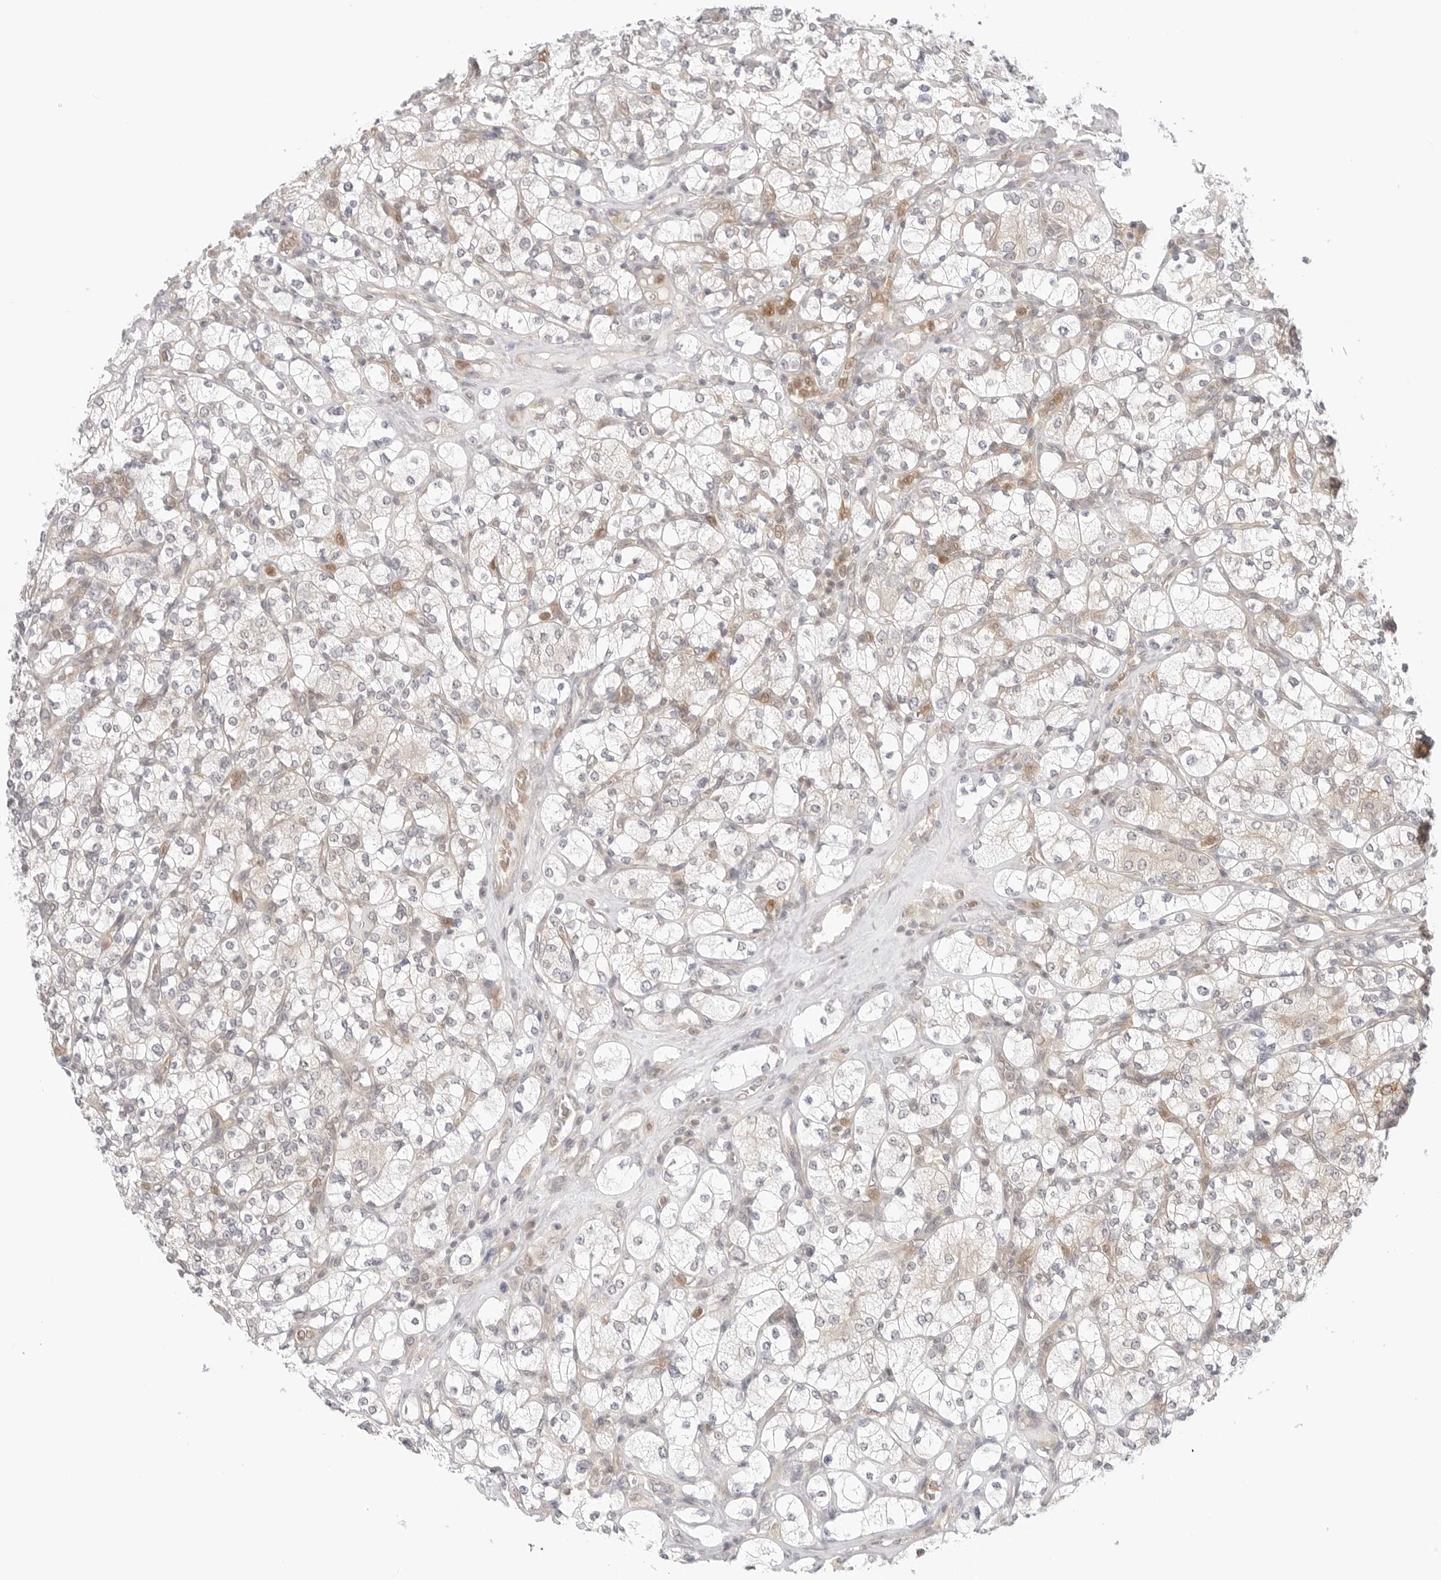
{"staining": {"intensity": "weak", "quantity": "<25%", "location": "cytoplasmic/membranous"}, "tissue": "renal cancer", "cell_type": "Tumor cells", "image_type": "cancer", "snomed": [{"axis": "morphology", "description": "Adenocarcinoma, NOS"}, {"axis": "topography", "description": "Kidney"}], "caption": "DAB (3,3'-diaminobenzidine) immunohistochemical staining of human renal cancer demonstrates no significant staining in tumor cells. (Stains: DAB immunohistochemistry (IHC) with hematoxylin counter stain, Microscopy: brightfield microscopy at high magnification).", "gene": "NUDC", "patient": {"sex": "male", "age": 77}}